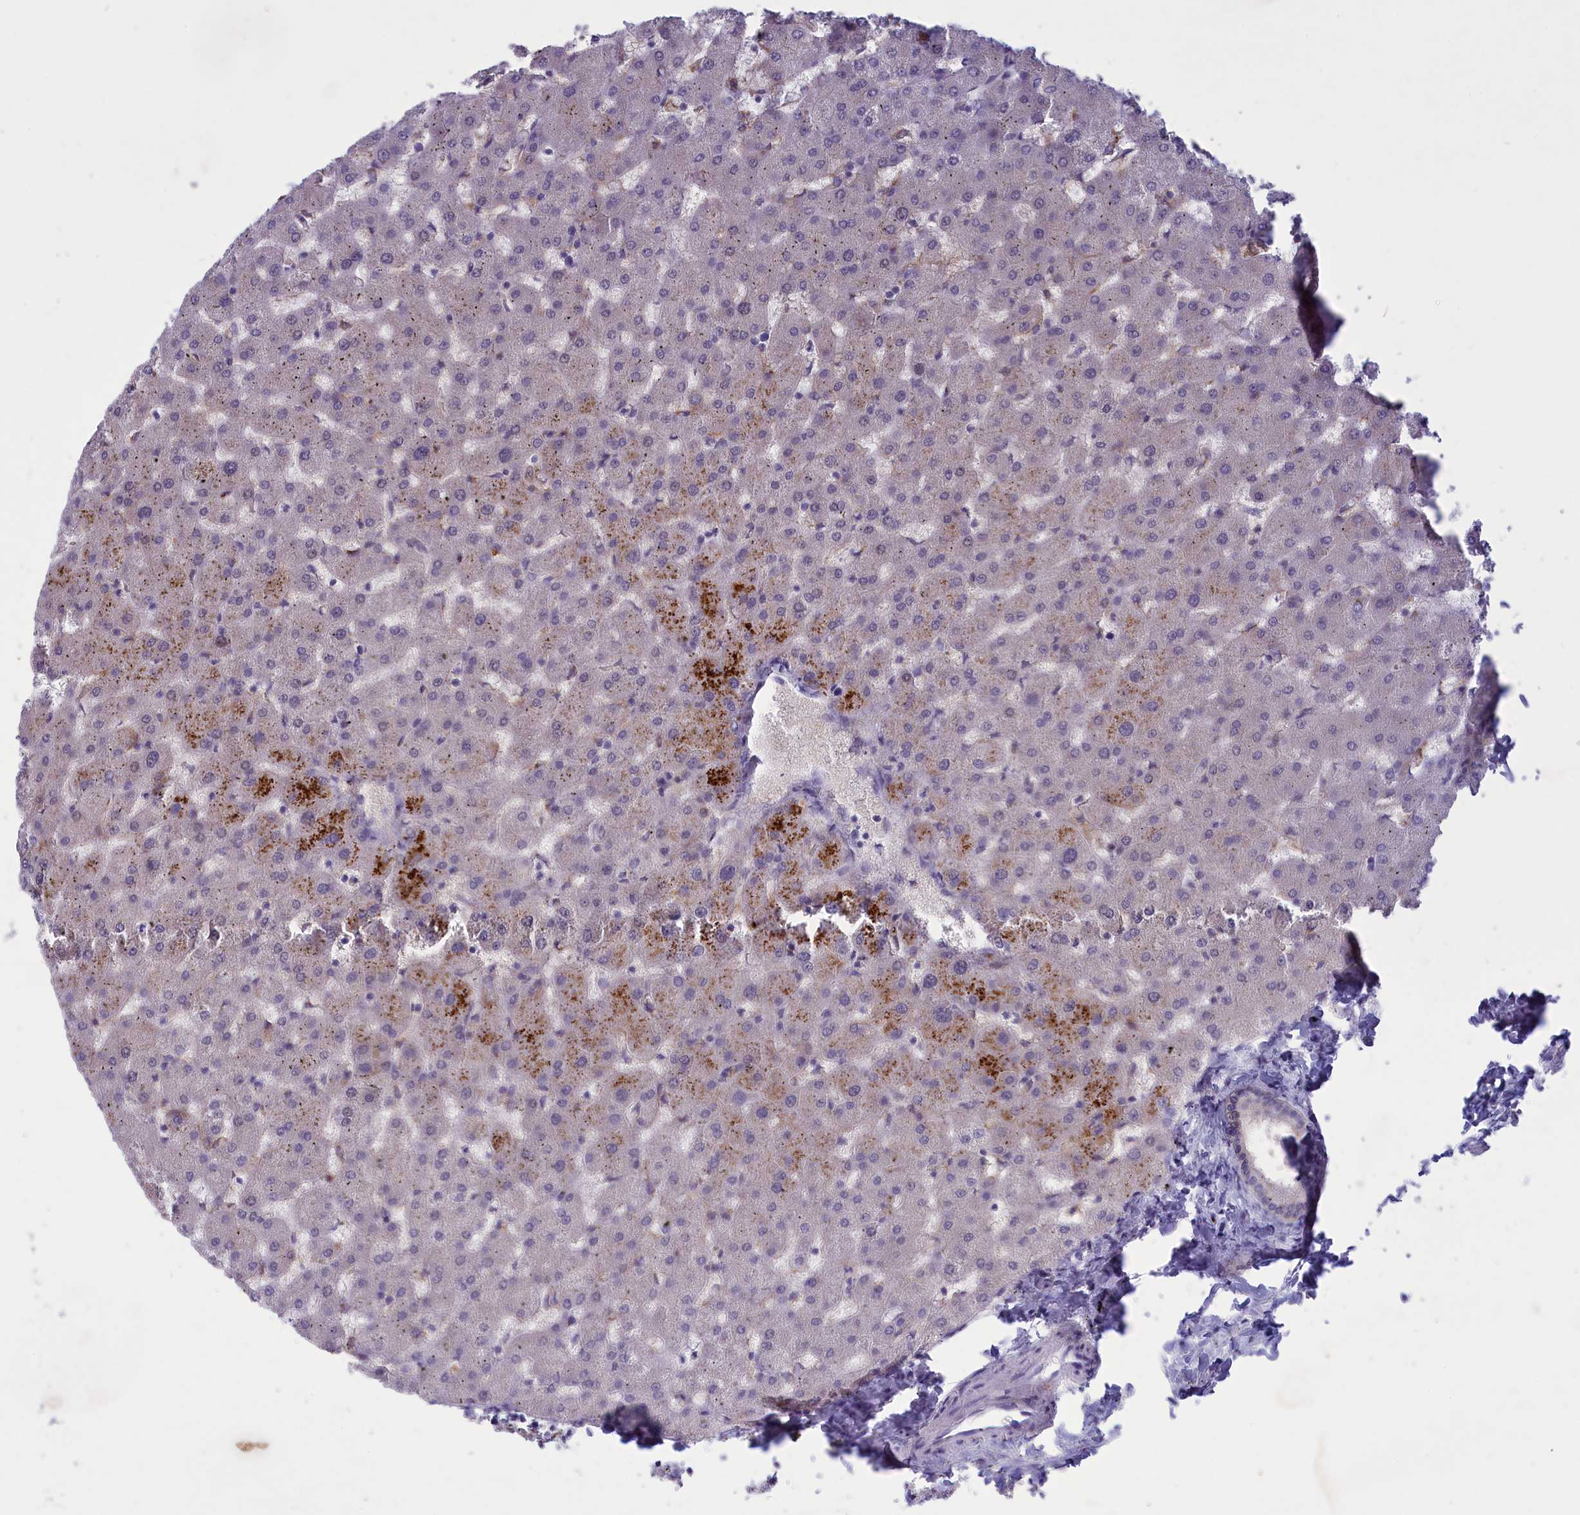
{"staining": {"intensity": "weak", "quantity": "25%-75%", "location": "cytoplasmic/membranous"}, "tissue": "liver", "cell_type": "Cholangiocytes", "image_type": "normal", "snomed": [{"axis": "morphology", "description": "Normal tissue, NOS"}, {"axis": "topography", "description": "Liver"}], "caption": "Liver stained with DAB immunohistochemistry (IHC) reveals low levels of weak cytoplasmic/membranous staining in approximately 25%-75% of cholangiocytes.", "gene": "CORO2A", "patient": {"sex": "female", "age": 63}}